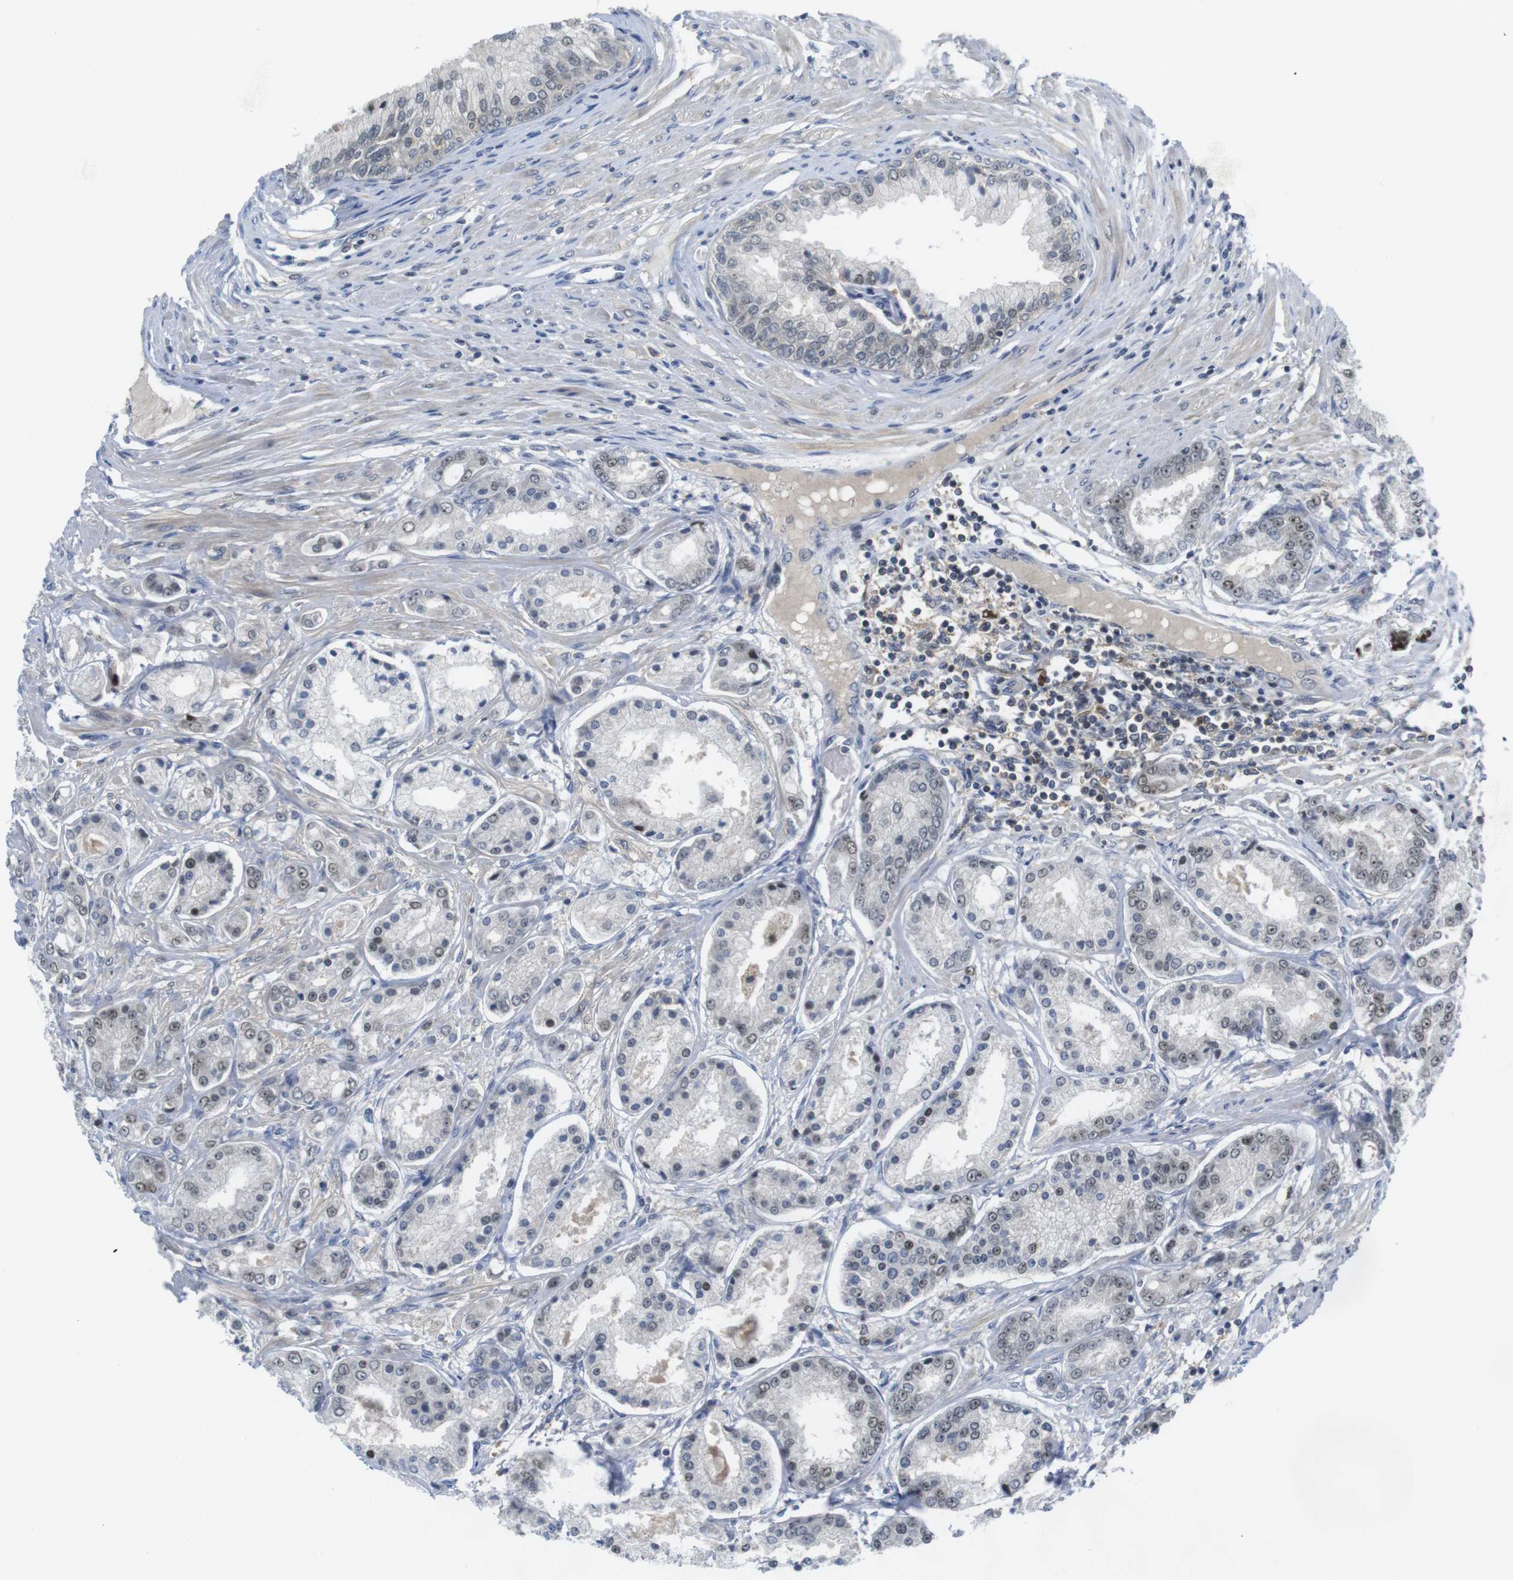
{"staining": {"intensity": "weak", "quantity": "<25%", "location": "cytoplasmic/membranous,nuclear"}, "tissue": "prostate cancer", "cell_type": "Tumor cells", "image_type": "cancer", "snomed": [{"axis": "morphology", "description": "Adenocarcinoma, High grade"}, {"axis": "topography", "description": "Prostate"}], "caption": "IHC image of neoplastic tissue: prostate adenocarcinoma (high-grade) stained with DAB displays no significant protein positivity in tumor cells.", "gene": "RCC1", "patient": {"sex": "male", "age": 59}}